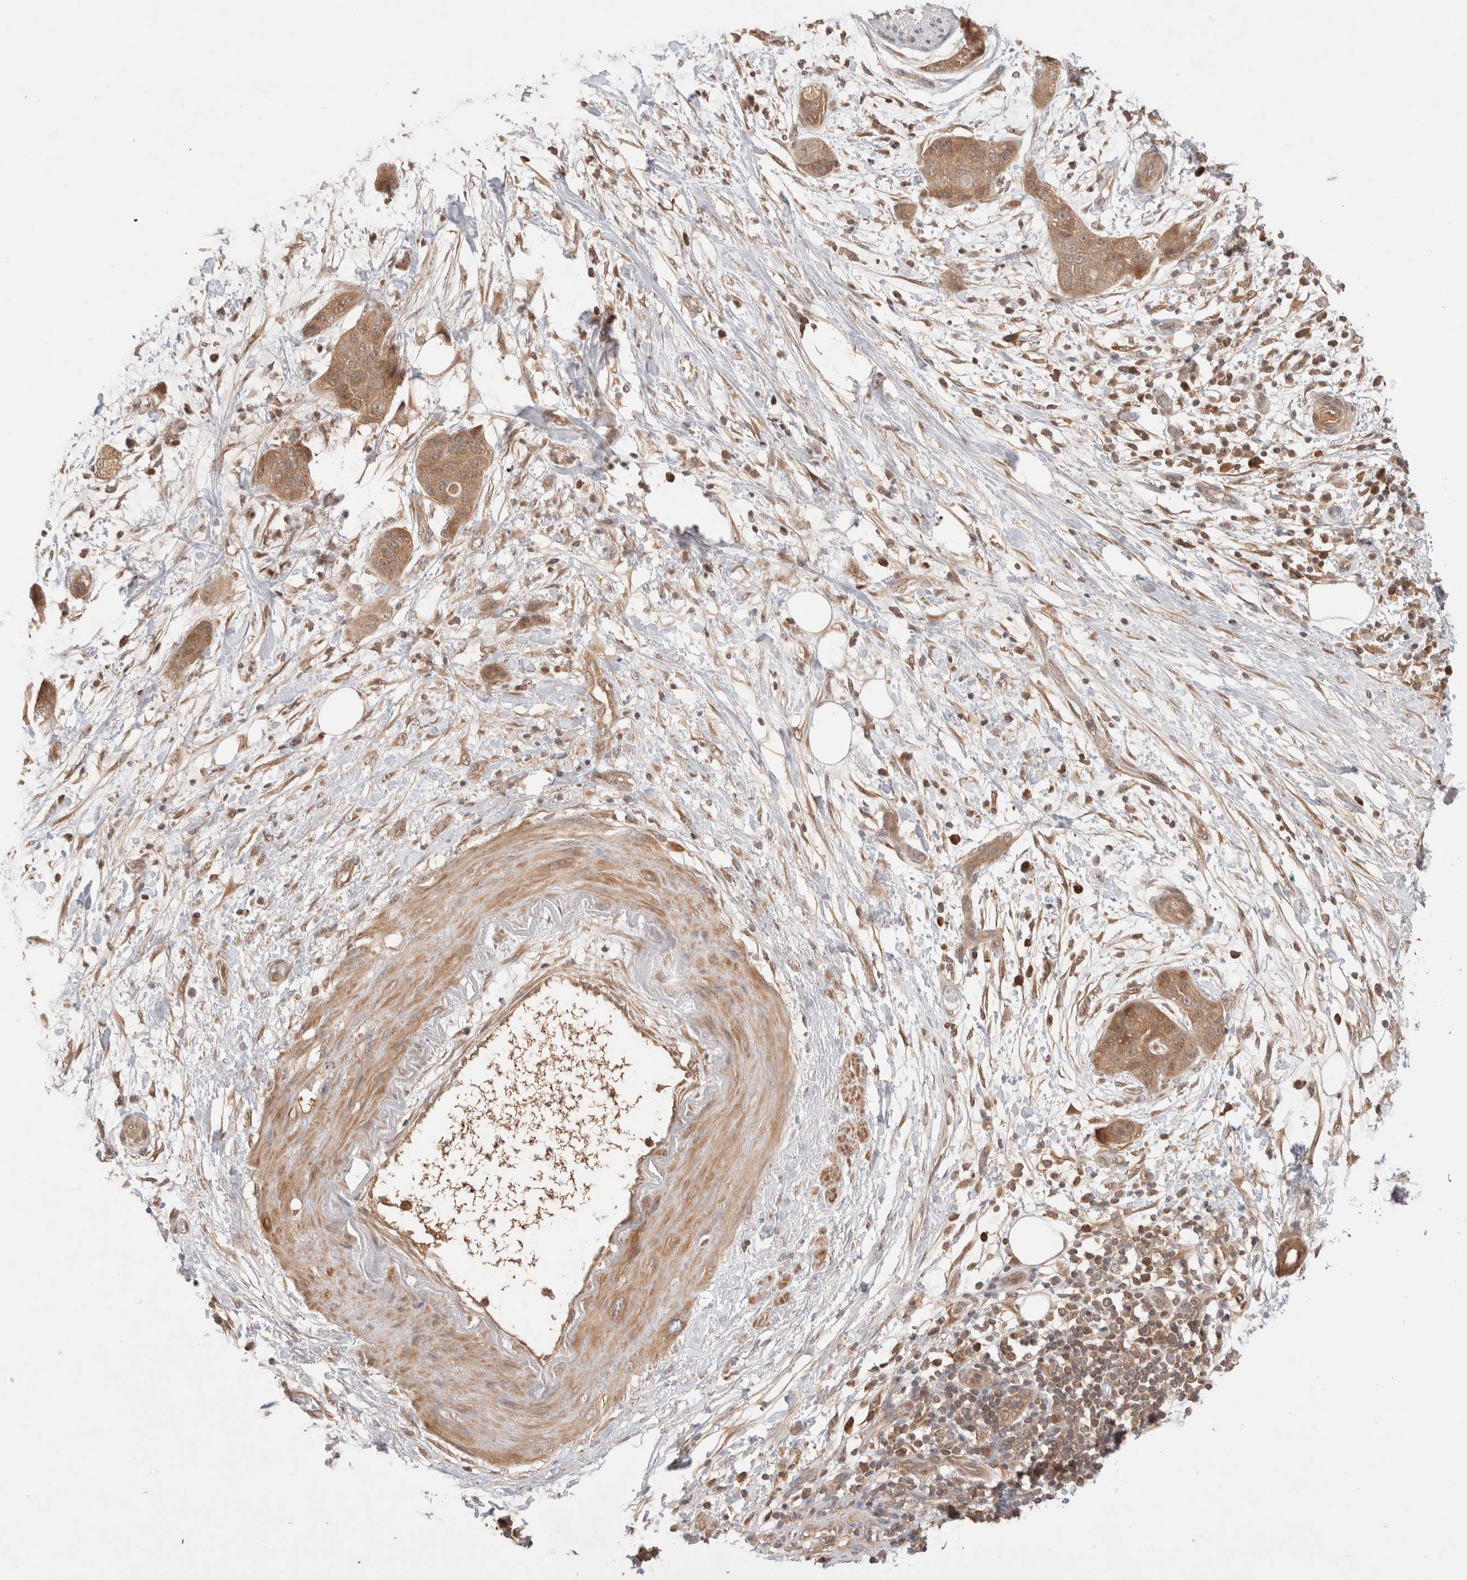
{"staining": {"intensity": "moderate", "quantity": ">75%", "location": "cytoplasmic/membranous"}, "tissue": "pancreatic cancer", "cell_type": "Tumor cells", "image_type": "cancer", "snomed": [{"axis": "morphology", "description": "Adenocarcinoma, NOS"}, {"axis": "topography", "description": "Pancreas"}], "caption": "Immunohistochemical staining of pancreatic adenocarcinoma demonstrates moderate cytoplasmic/membranous protein staining in about >75% of tumor cells.", "gene": "CARNMT1", "patient": {"sex": "female", "age": 78}}